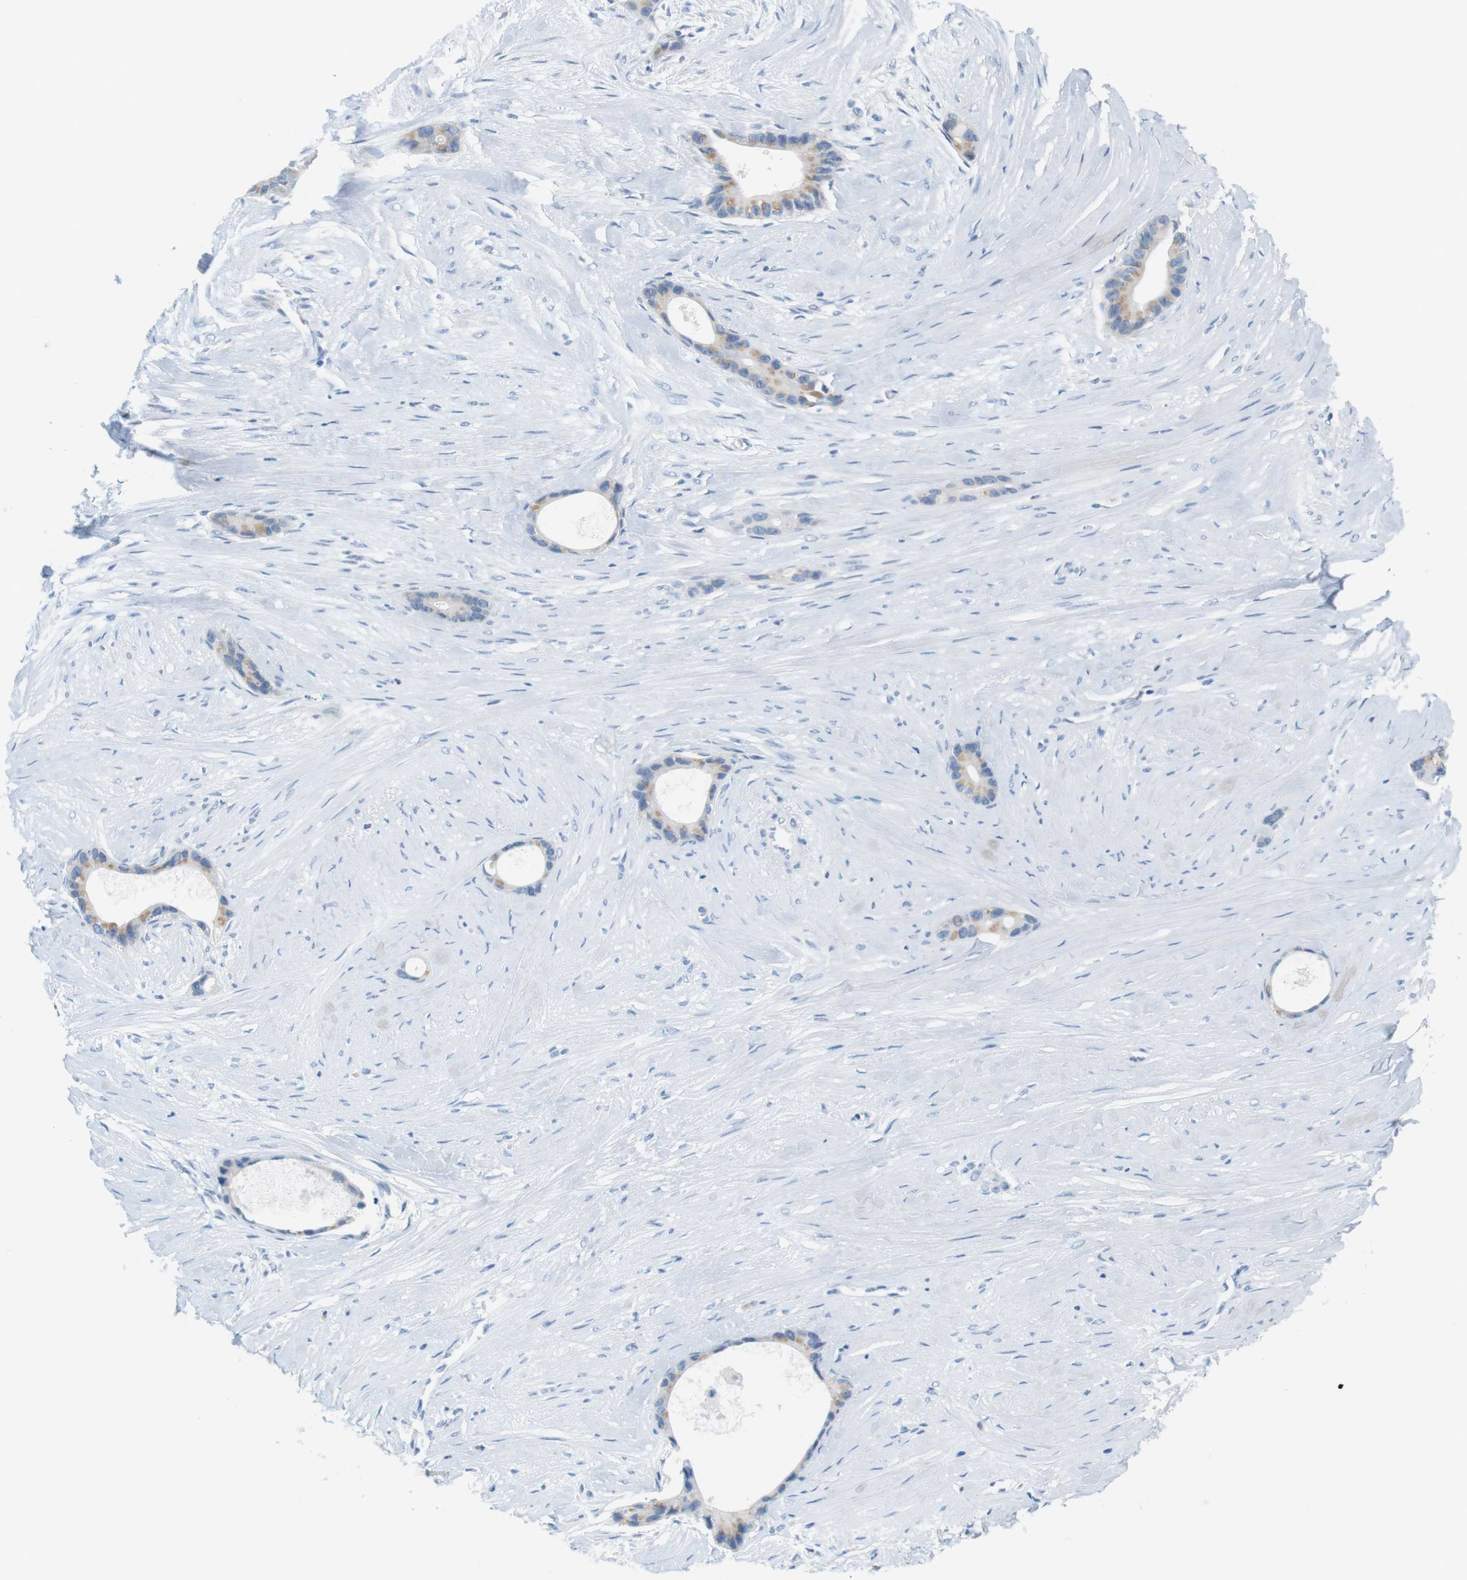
{"staining": {"intensity": "weak", "quantity": "25%-75%", "location": "cytoplasmic/membranous"}, "tissue": "liver cancer", "cell_type": "Tumor cells", "image_type": "cancer", "snomed": [{"axis": "morphology", "description": "Cholangiocarcinoma"}, {"axis": "topography", "description": "Liver"}], "caption": "The histopathology image demonstrates staining of liver cholangiocarcinoma, revealing weak cytoplasmic/membranous protein expression (brown color) within tumor cells.", "gene": "LRRK2", "patient": {"sex": "female", "age": 55}}